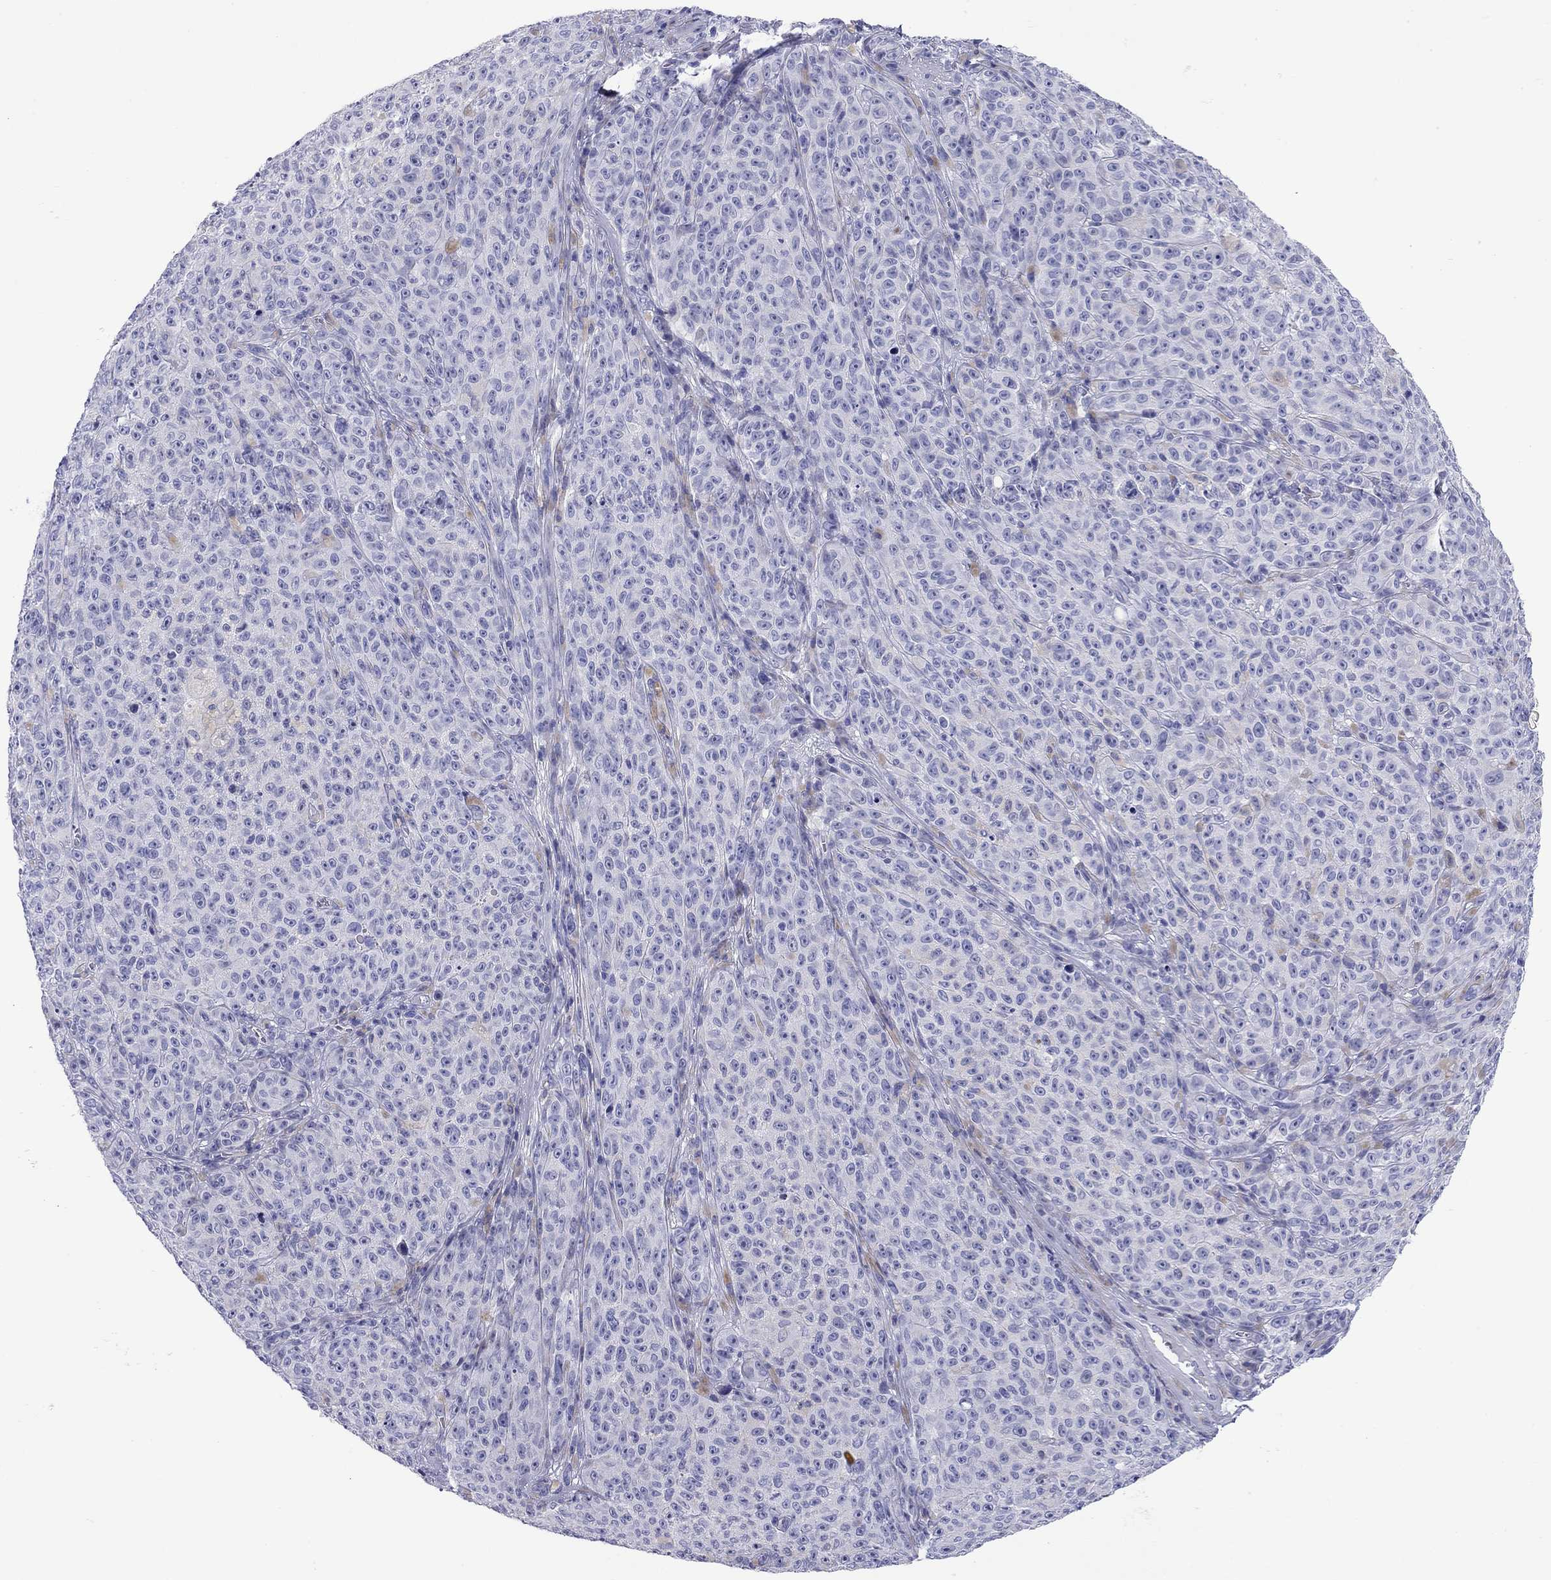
{"staining": {"intensity": "negative", "quantity": "none", "location": "none"}, "tissue": "melanoma", "cell_type": "Tumor cells", "image_type": "cancer", "snomed": [{"axis": "morphology", "description": "Malignant melanoma, NOS"}, {"axis": "topography", "description": "Skin"}], "caption": "Photomicrograph shows no protein expression in tumor cells of melanoma tissue.", "gene": "CMYA5", "patient": {"sex": "female", "age": 82}}